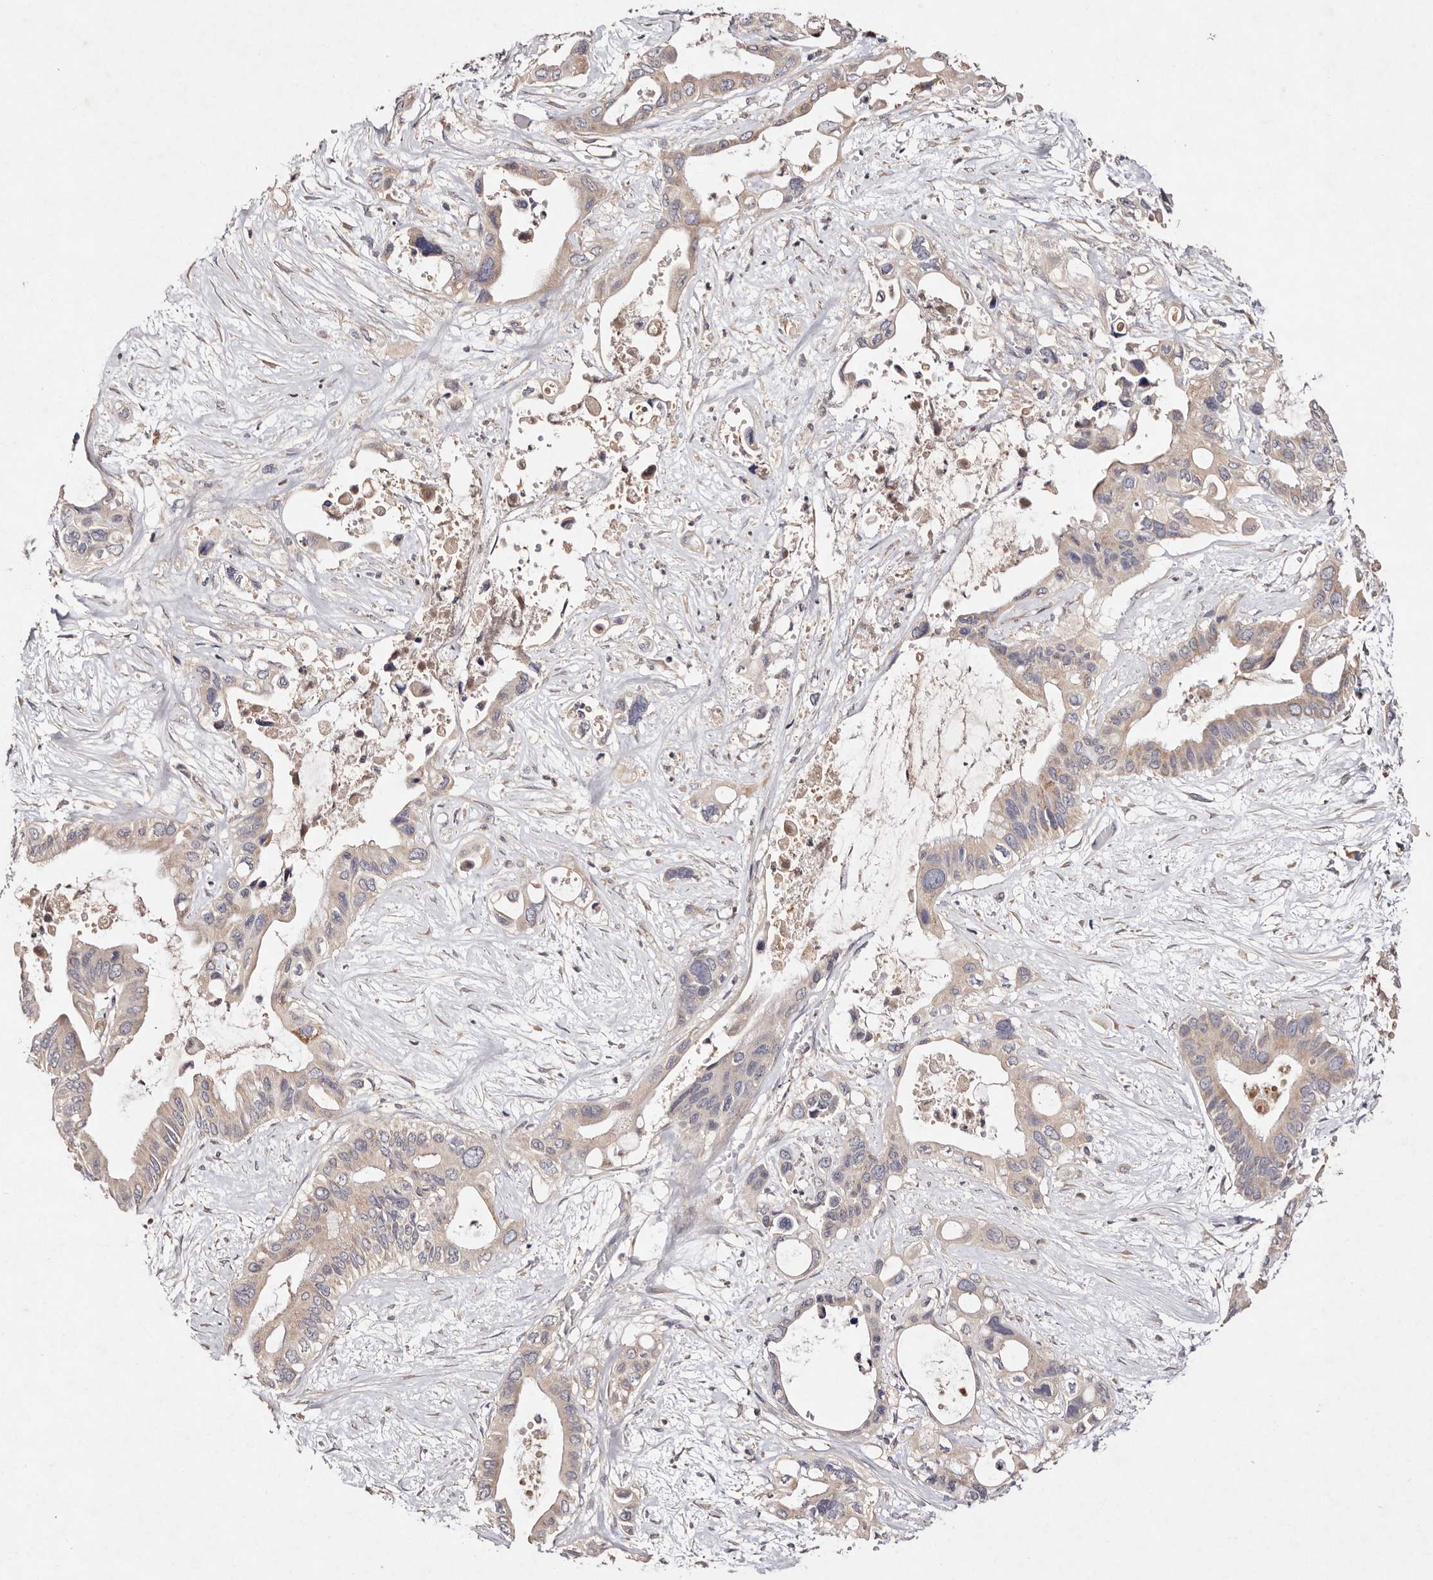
{"staining": {"intensity": "weak", "quantity": "<25%", "location": "cytoplasmic/membranous"}, "tissue": "pancreatic cancer", "cell_type": "Tumor cells", "image_type": "cancer", "snomed": [{"axis": "morphology", "description": "Adenocarcinoma, NOS"}, {"axis": "topography", "description": "Pancreas"}], "caption": "This is an immunohistochemistry (IHC) histopathology image of pancreatic adenocarcinoma. There is no positivity in tumor cells.", "gene": "TSC2", "patient": {"sex": "male", "age": 66}}